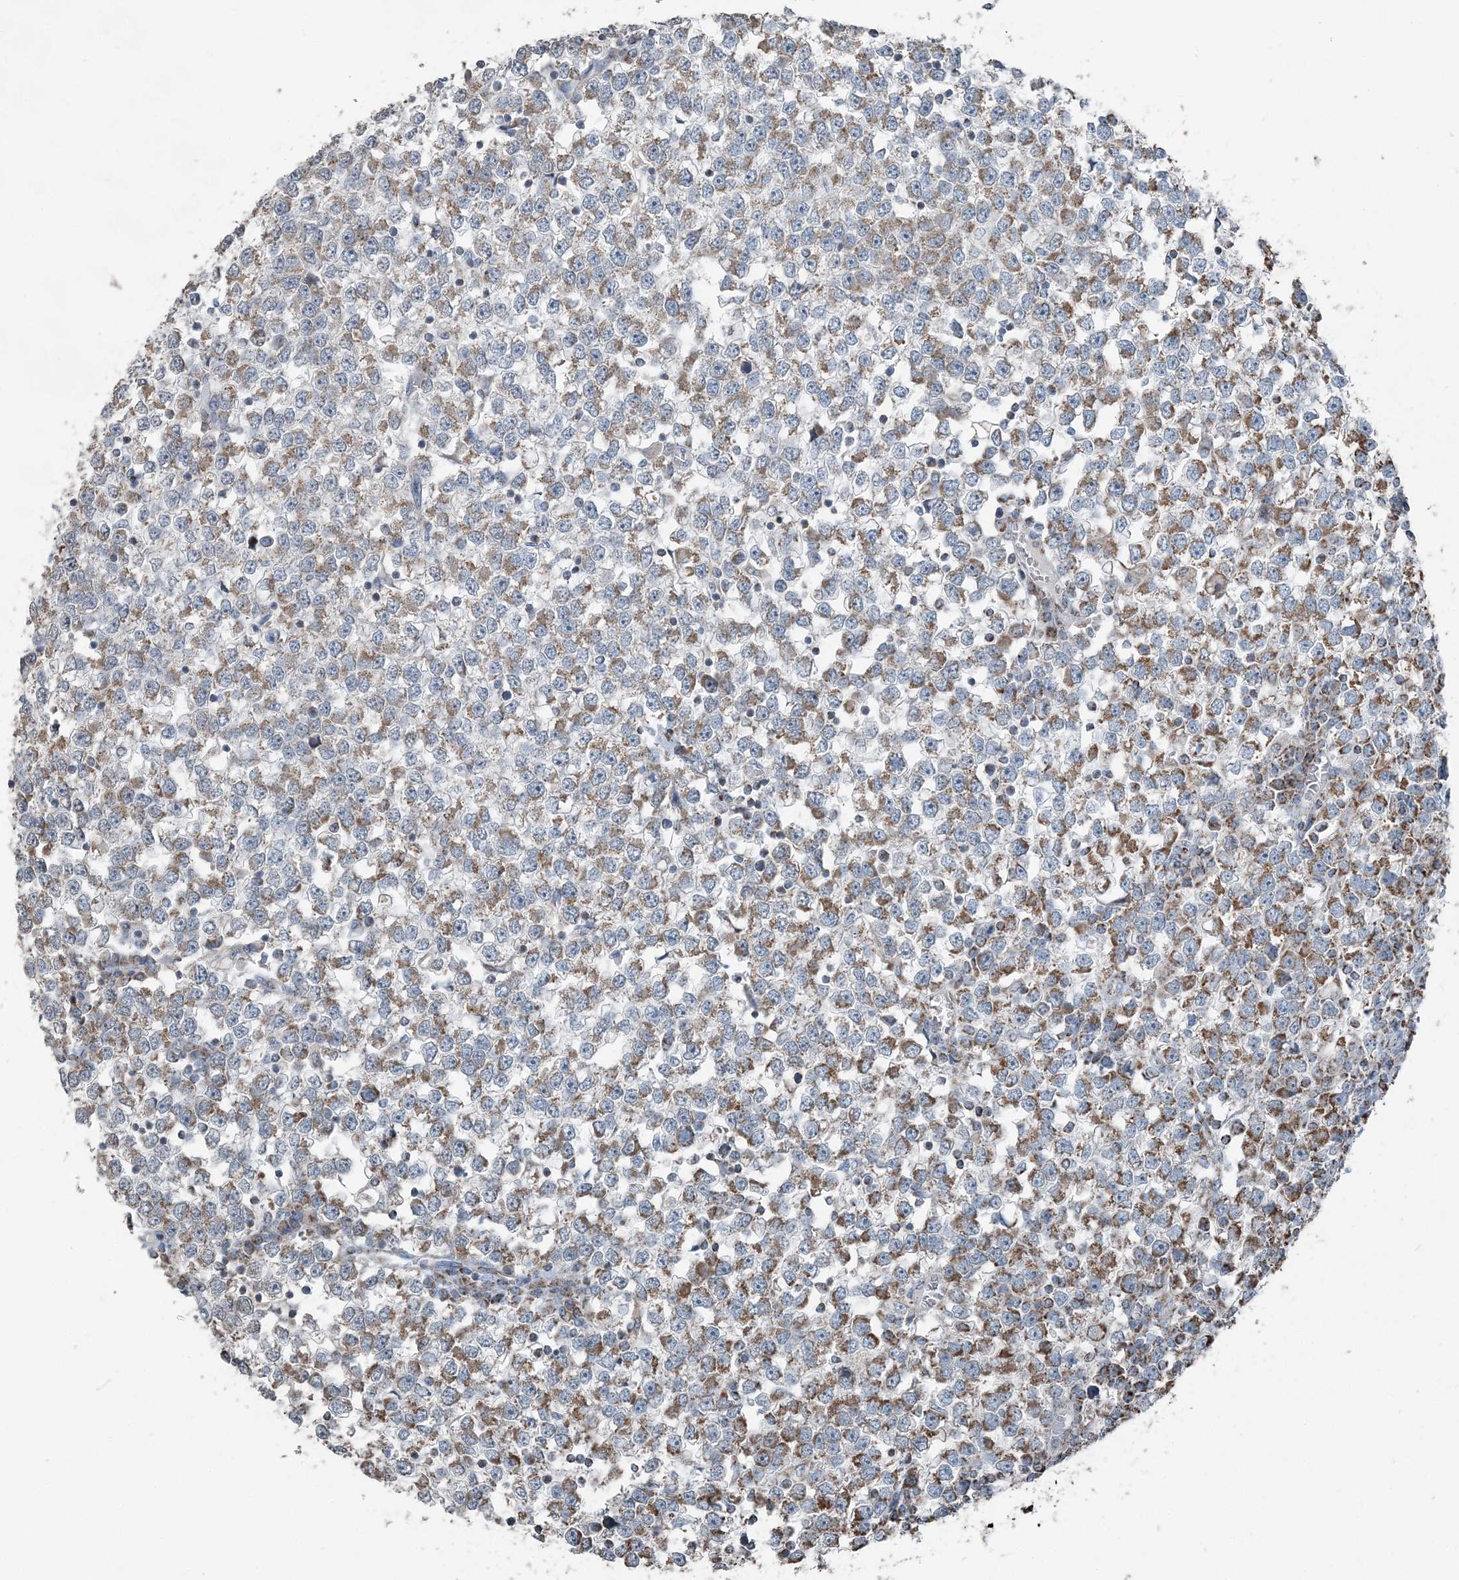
{"staining": {"intensity": "moderate", "quantity": ">75%", "location": "cytoplasmic/membranous"}, "tissue": "testis cancer", "cell_type": "Tumor cells", "image_type": "cancer", "snomed": [{"axis": "morphology", "description": "Seminoma, NOS"}, {"axis": "topography", "description": "Testis"}], "caption": "Approximately >75% of tumor cells in human testis cancer reveal moderate cytoplasmic/membranous protein positivity as visualized by brown immunohistochemical staining.", "gene": "SUCLG1", "patient": {"sex": "male", "age": 65}}